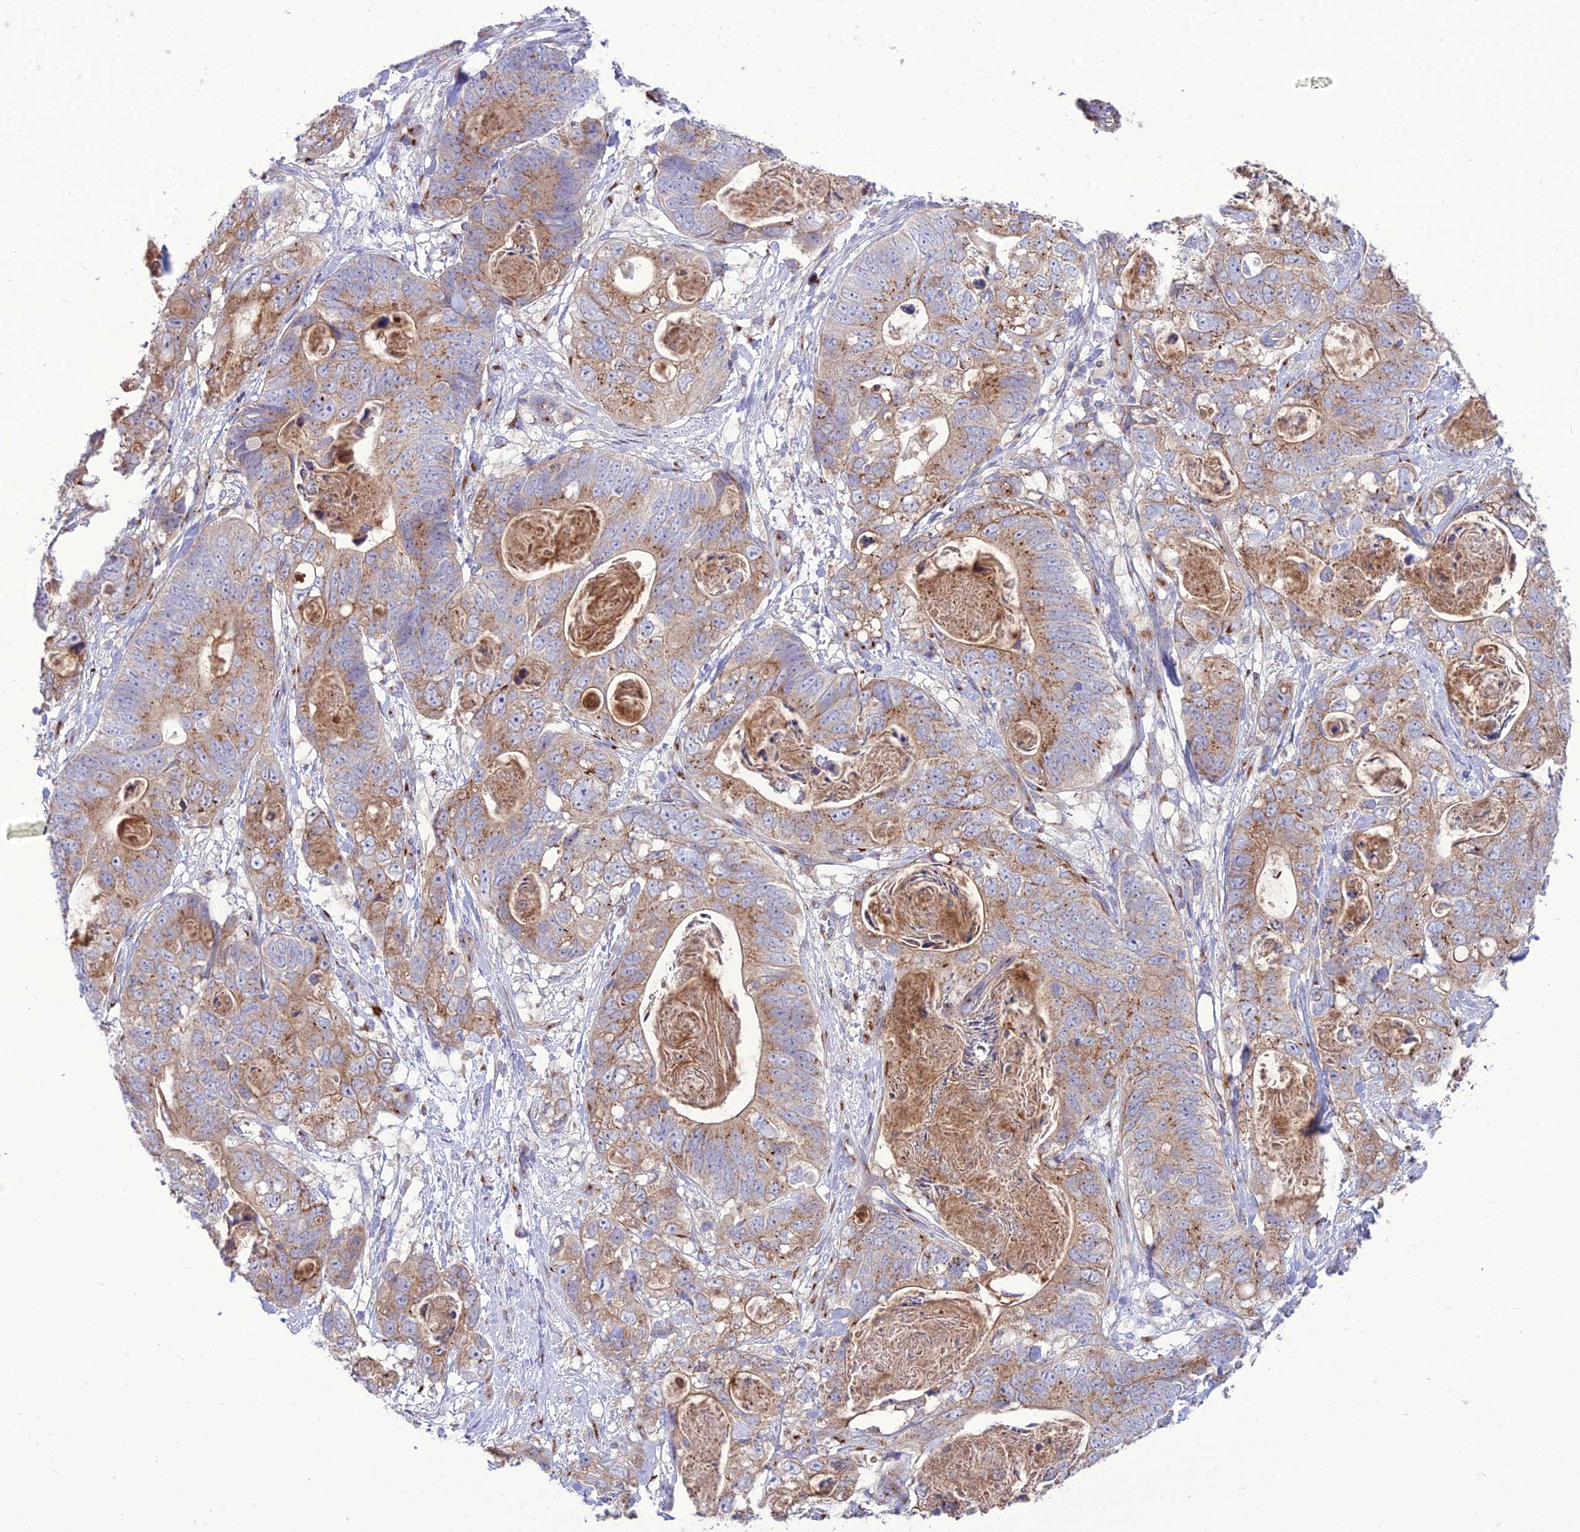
{"staining": {"intensity": "moderate", "quantity": ">75%", "location": "cytoplasmic/membranous"}, "tissue": "stomach cancer", "cell_type": "Tumor cells", "image_type": "cancer", "snomed": [{"axis": "morphology", "description": "Normal tissue, NOS"}, {"axis": "morphology", "description": "Adenocarcinoma, NOS"}, {"axis": "topography", "description": "Stomach"}], "caption": "A high-resolution image shows IHC staining of stomach adenocarcinoma, which reveals moderate cytoplasmic/membranous expression in about >75% of tumor cells.", "gene": "SPRYD7", "patient": {"sex": "female", "age": 89}}